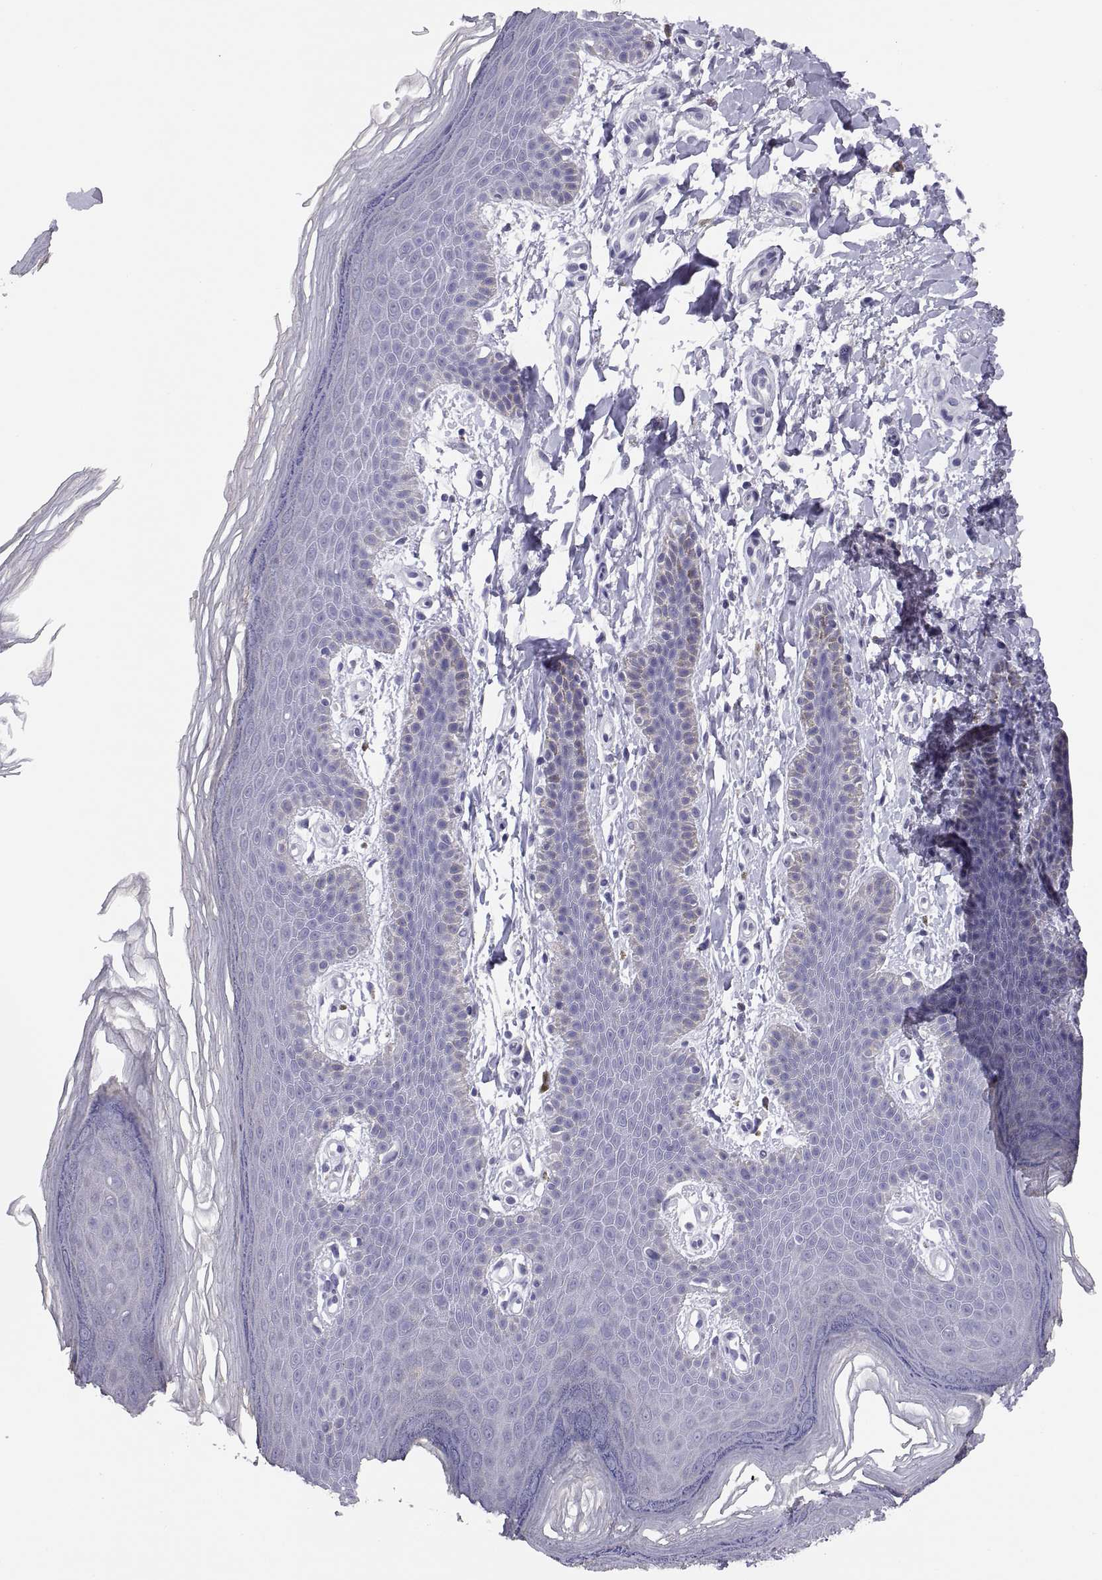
{"staining": {"intensity": "negative", "quantity": "none", "location": "none"}, "tissue": "skin", "cell_type": "Epidermal cells", "image_type": "normal", "snomed": [{"axis": "morphology", "description": "Normal tissue, NOS"}, {"axis": "topography", "description": "Anal"}], "caption": "Epidermal cells show no significant expression in unremarkable skin. (Stains: DAB immunohistochemistry with hematoxylin counter stain, Microscopy: brightfield microscopy at high magnification).", "gene": "STRC", "patient": {"sex": "male", "age": 53}}